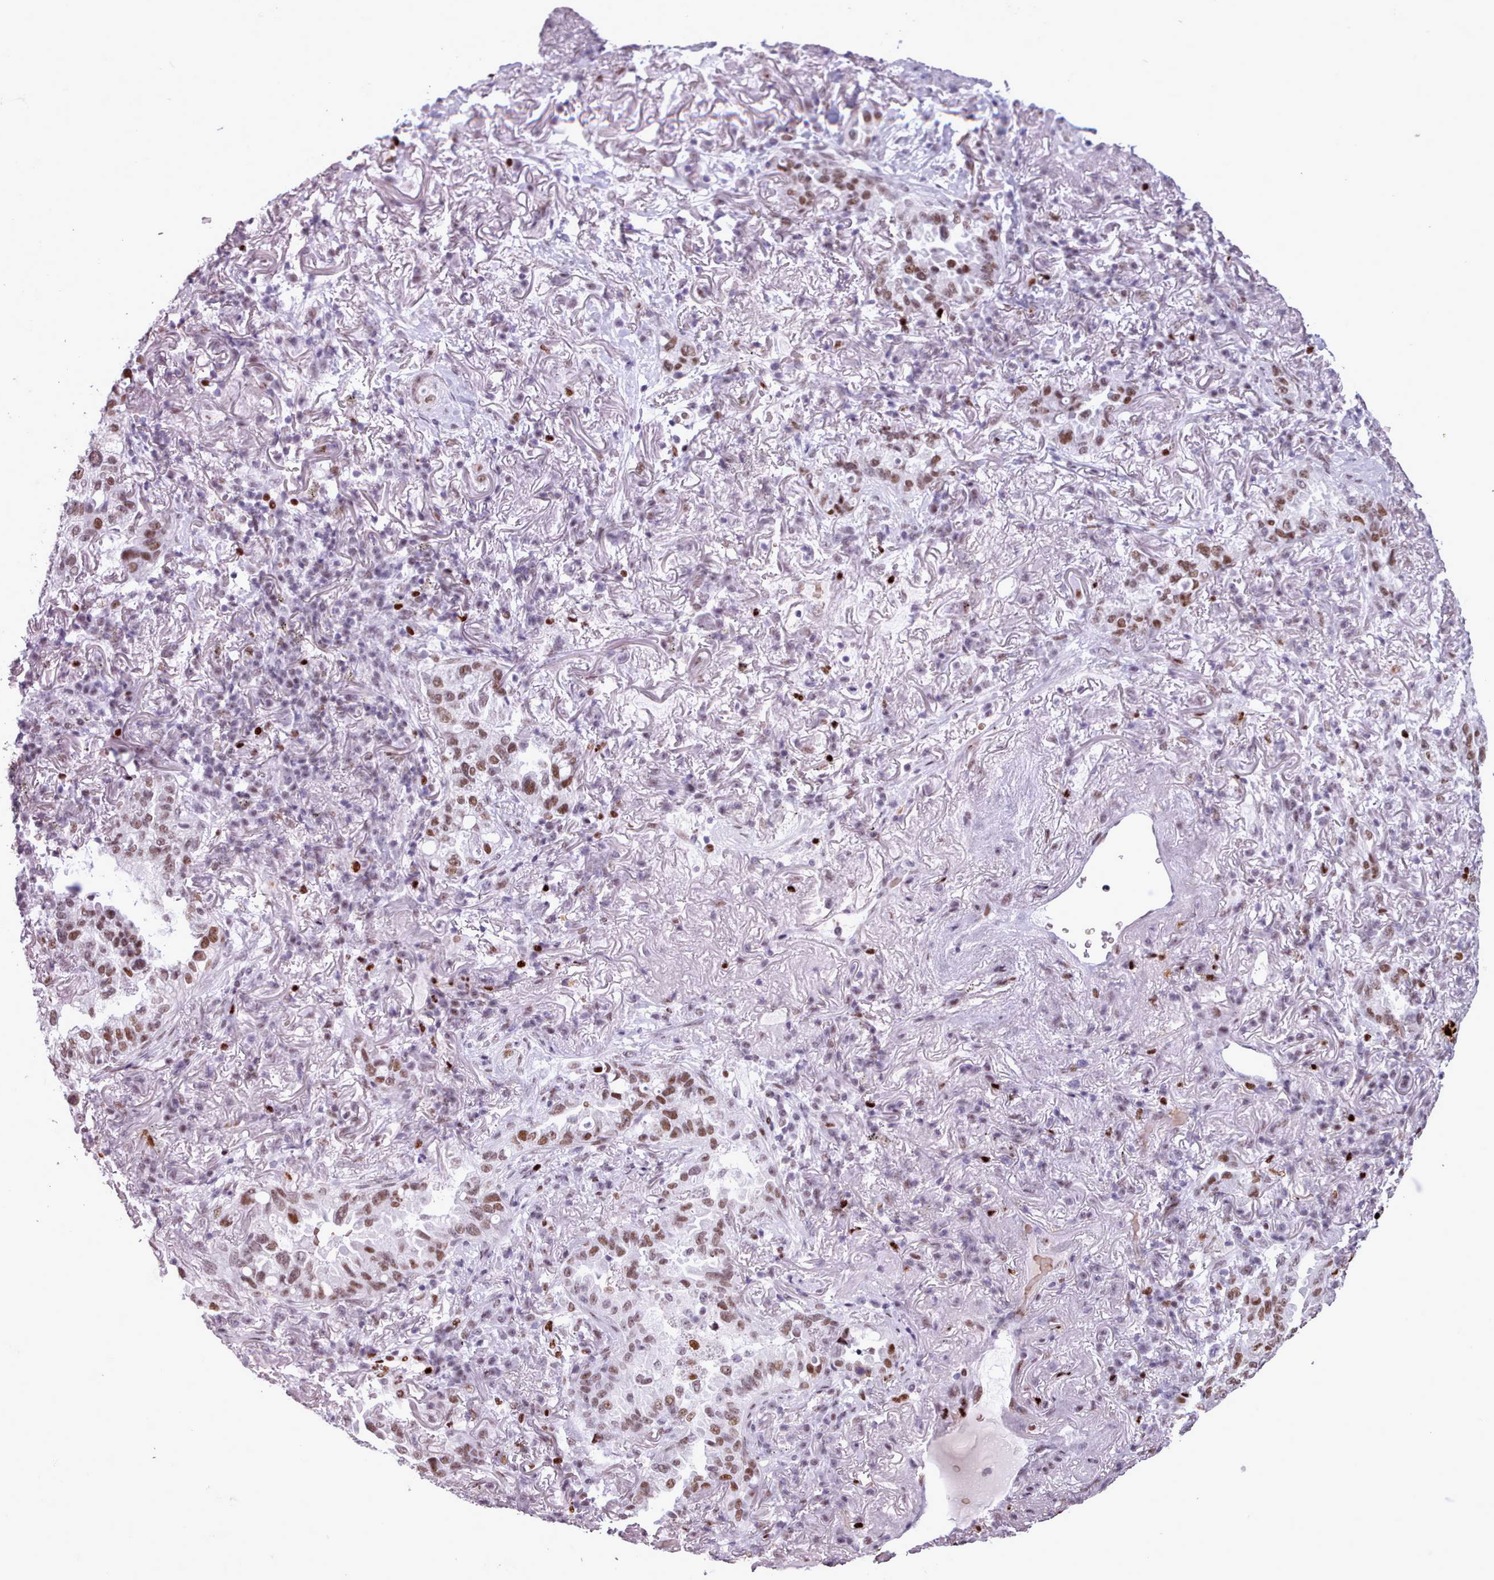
{"staining": {"intensity": "moderate", "quantity": ">75%", "location": "nuclear"}, "tissue": "lung cancer", "cell_type": "Tumor cells", "image_type": "cancer", "snomed": [{"axis": "morphology", "description": "Adenocarcinoma, NOS"}, {"axis": "topography", "description": "Lung"}], "caption": "Tumor cells display medium levels of moderate nuclear expression in approximately >75% of cells in human adenocarcinoma (lung).", "gene": "SRSF4", "patient": {"sex": "female", "age": 69}}